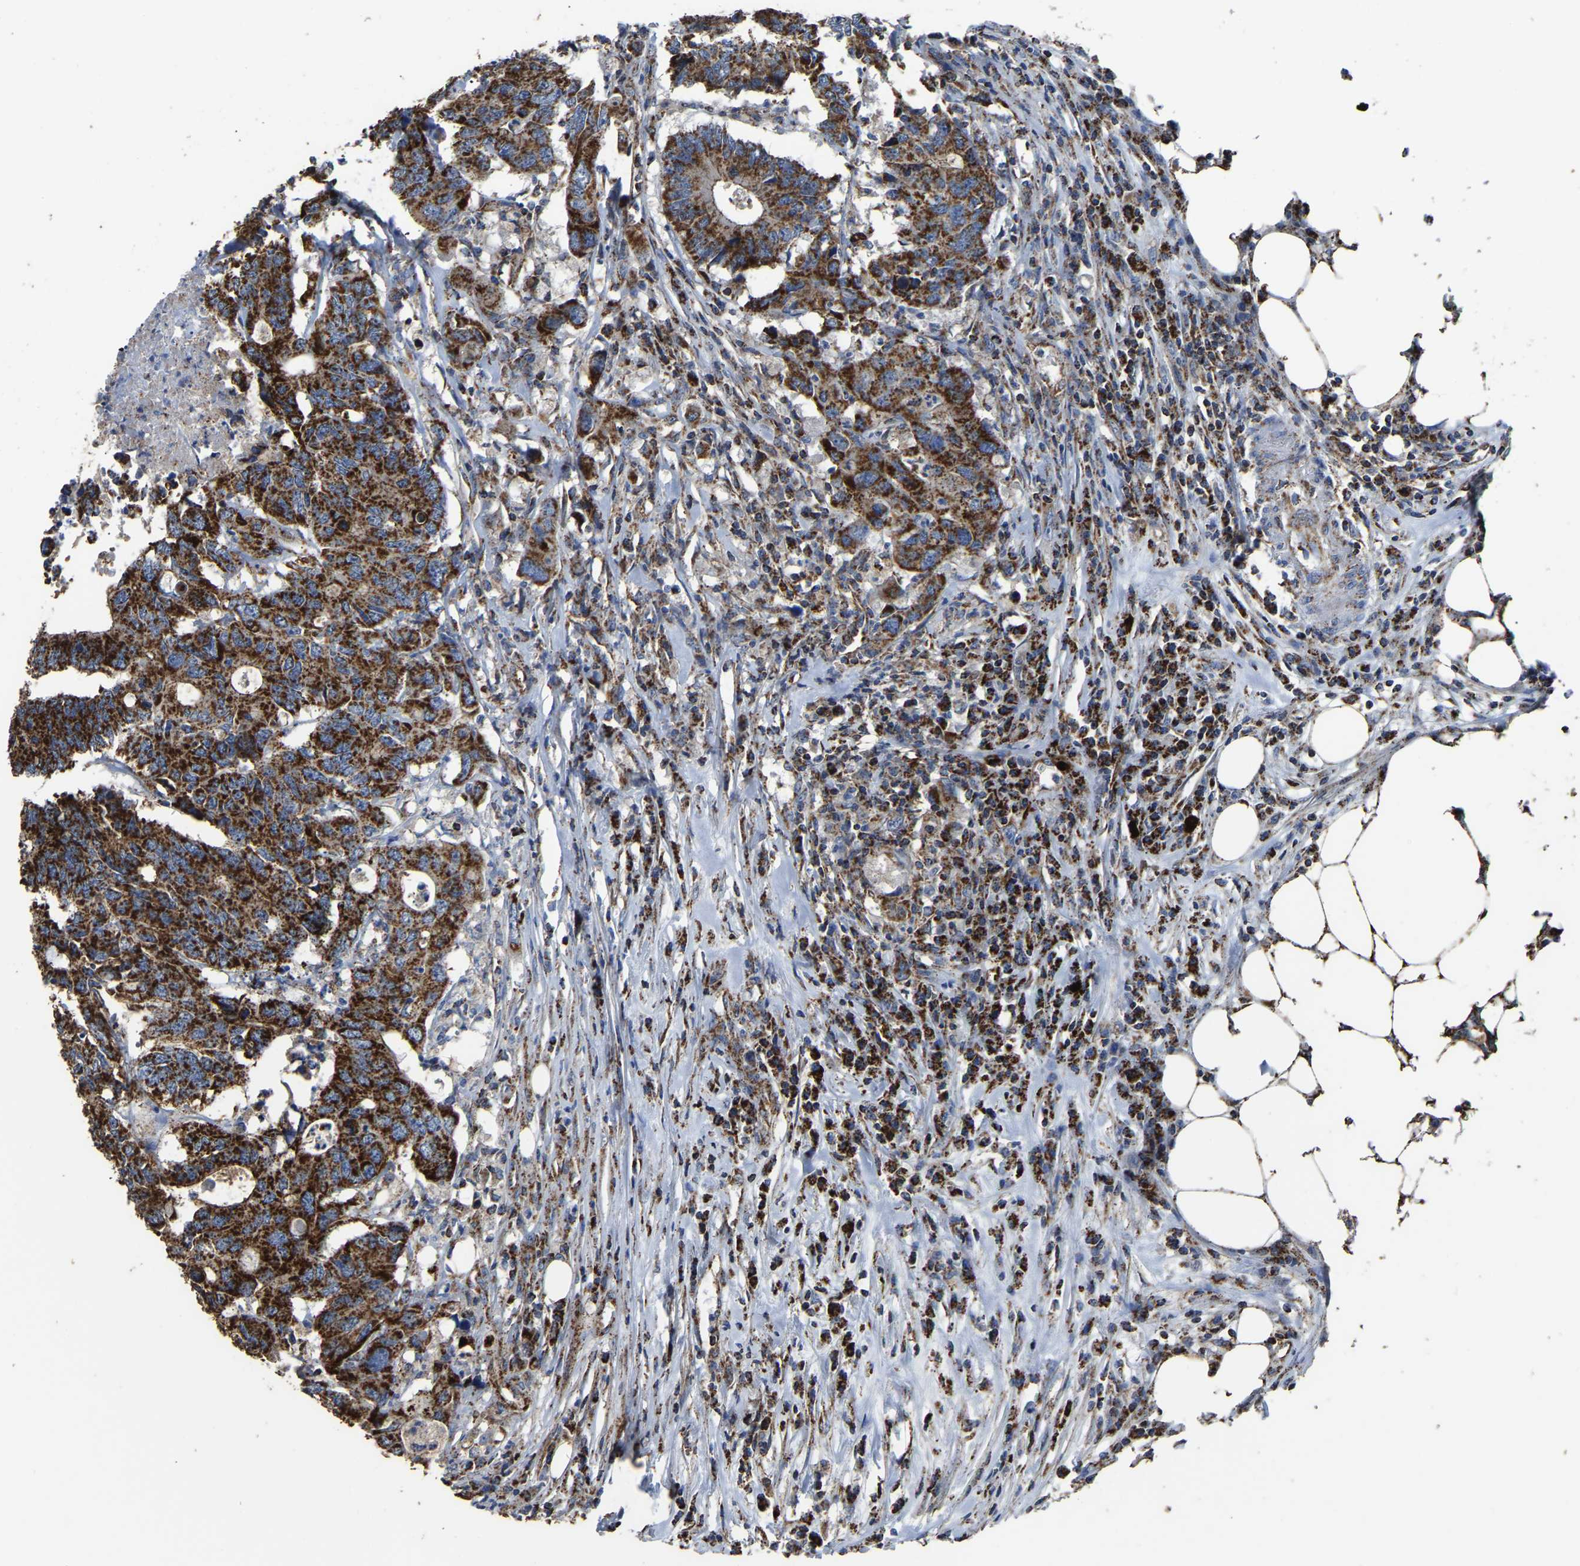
{"staining": {"intensity": "strong", "quantity": ">75%", "location": "cytoplasmic/membranous"}, "tissue": "colorectal cancer", "cell_type": "Tumor cells", "image_type": "cancer", "snomed": [{"axis": "morphology", "description": "Adenocarcinoma, NOS"}, {"axis": "topography", "description": "Colon"}], "caption": "Protein staining of colorectal adenocarcinoma tissue reveals strong cytoplasmic/membranous expression in approximately >75% of tumor cells. The staining was performed using DAB to visualize the protein expression in brown, while the nuclei were stained in blue with hematoxylin (Magnification: 20x).", "gene": "ETFA", "patient": {"sex": "male", "age": 71}}